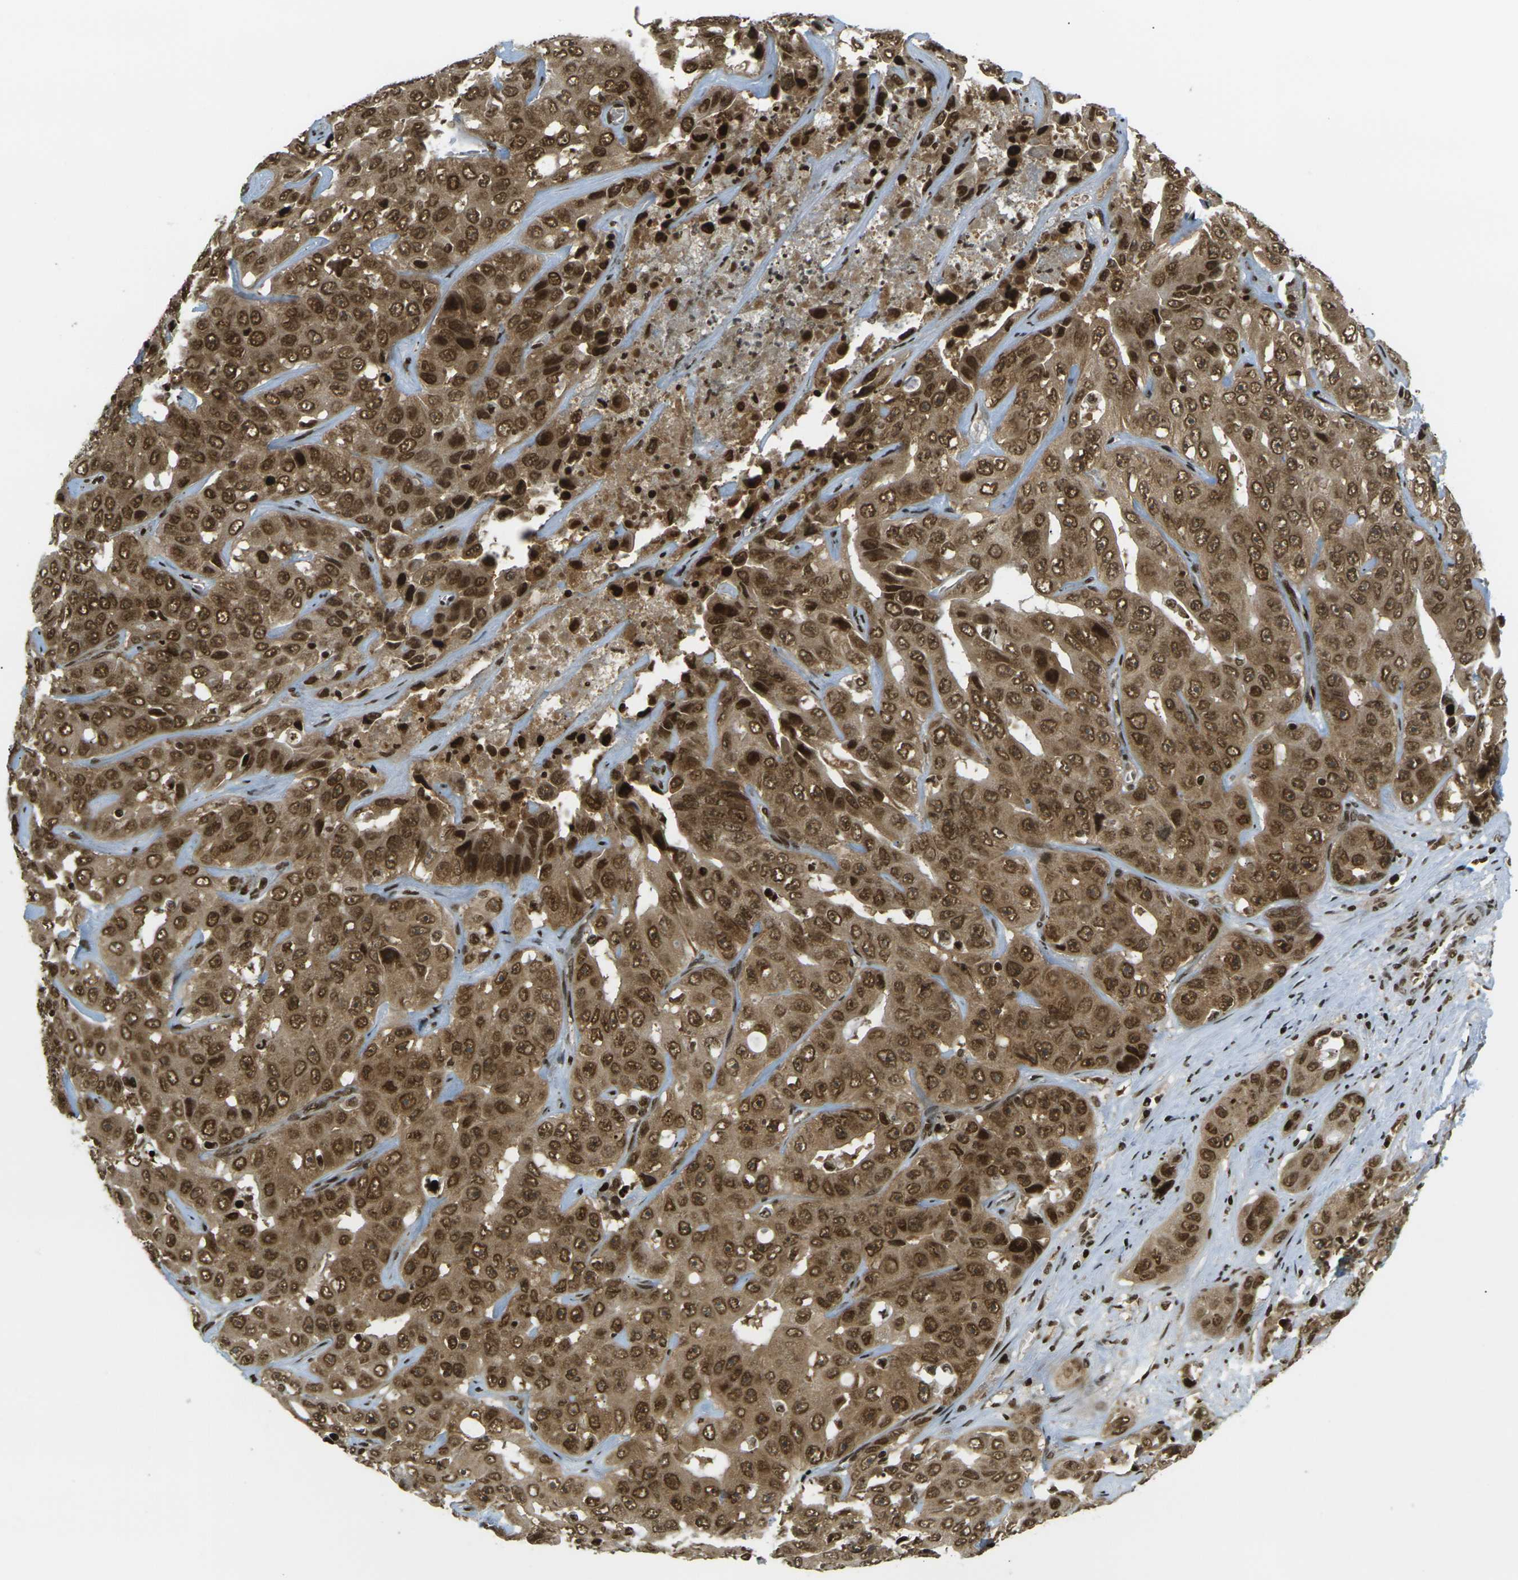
{"staining": {"intensity": "strong", "quantity": ">75%", "location": "cytoplasmic/membranous,nuclear"}, "tissue": "liver cancer", "cell_type": "Tumor cells", "image_type": "cancer", "snomed": [{"axis": "morphology", "description": "Cholangiocarcinoma"}, {"axis": "topography", "description": "Liver"}], "caption": "Protein staining of cholangiocarcinoma (liver) tissue reveals strong cytoplasmic/membranous and nuclear staining in approximately >75% of tumor cells.", "gene": "RUVBL2", "patient": {"sex": "female", "age": 52}}